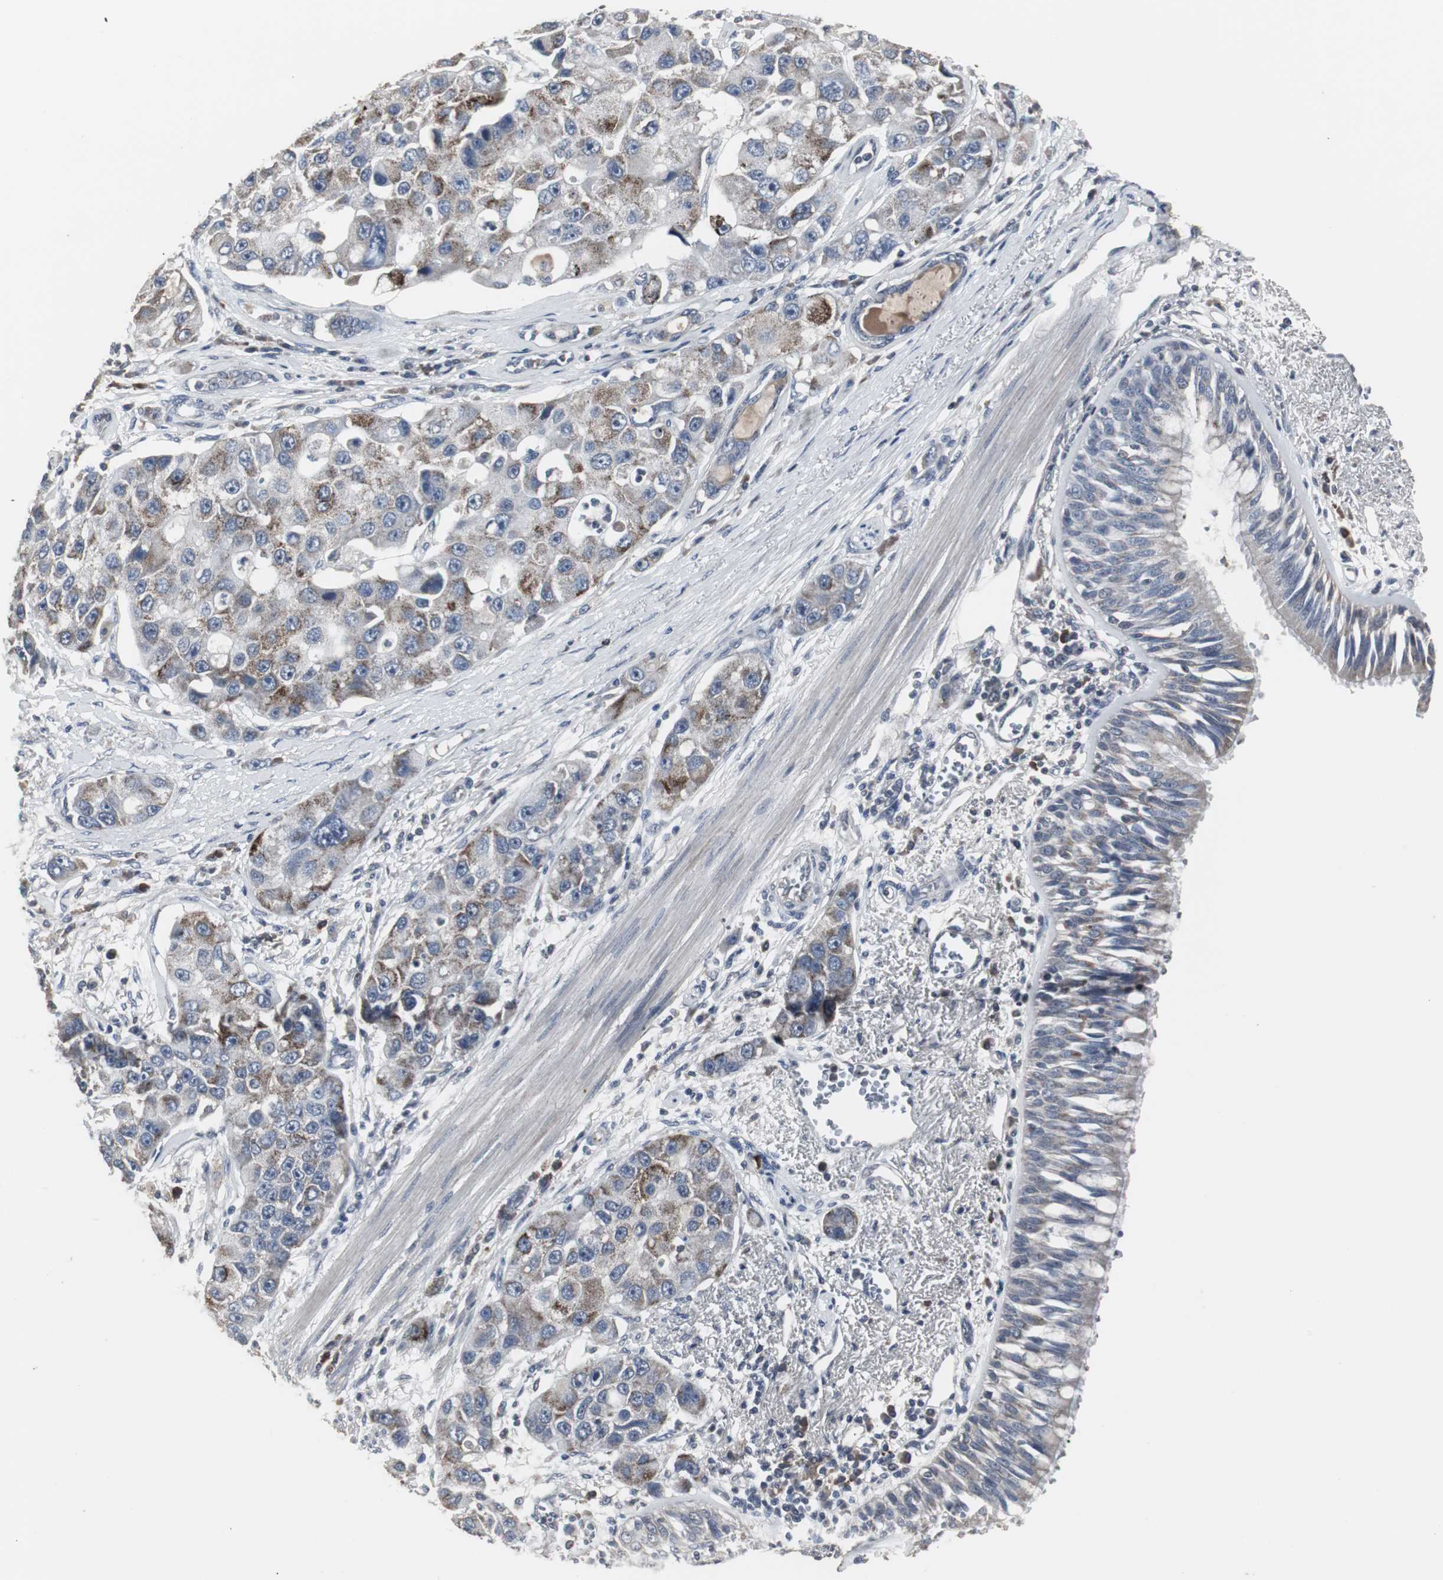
{"staining": {"intensity": "weak", "quantity": ">75%", "location": "cytoplasmic/membranous"}, "tissue": "bronchus", "cell_type": "Respiratory epithelial cells", "image_type": "normal", "snomed": [{"axis": "morphology", "description": "Normal tissue, NOS"}, {"axis": "morphology", "description": "Adenocarcinoma, NOS"}, {"axis": "morphology", "description": "Adenocarcinoma, metastatic, NOS"}, {"axis": "topography", "description": "Lymph node"}, {"axis": "topography", "description": "Bronchus"}, {"axis": "topography", "description": "Lung"}], "caption": "Immunohistochemistry (IHC) staining of unremarkable bronchus, which reveals low levels of weak cytoplasmic/membranous expression in about >75% of respiratory epithelial cells indicating weak cytoplasmic/membranous protein positivity. The staining was performed using DAB (brown) for protein detection and nuclei were counterstained in hematoxylin (blue).", "gene": "ACAA1", "patient": {"sex": "female", "age": 54}}